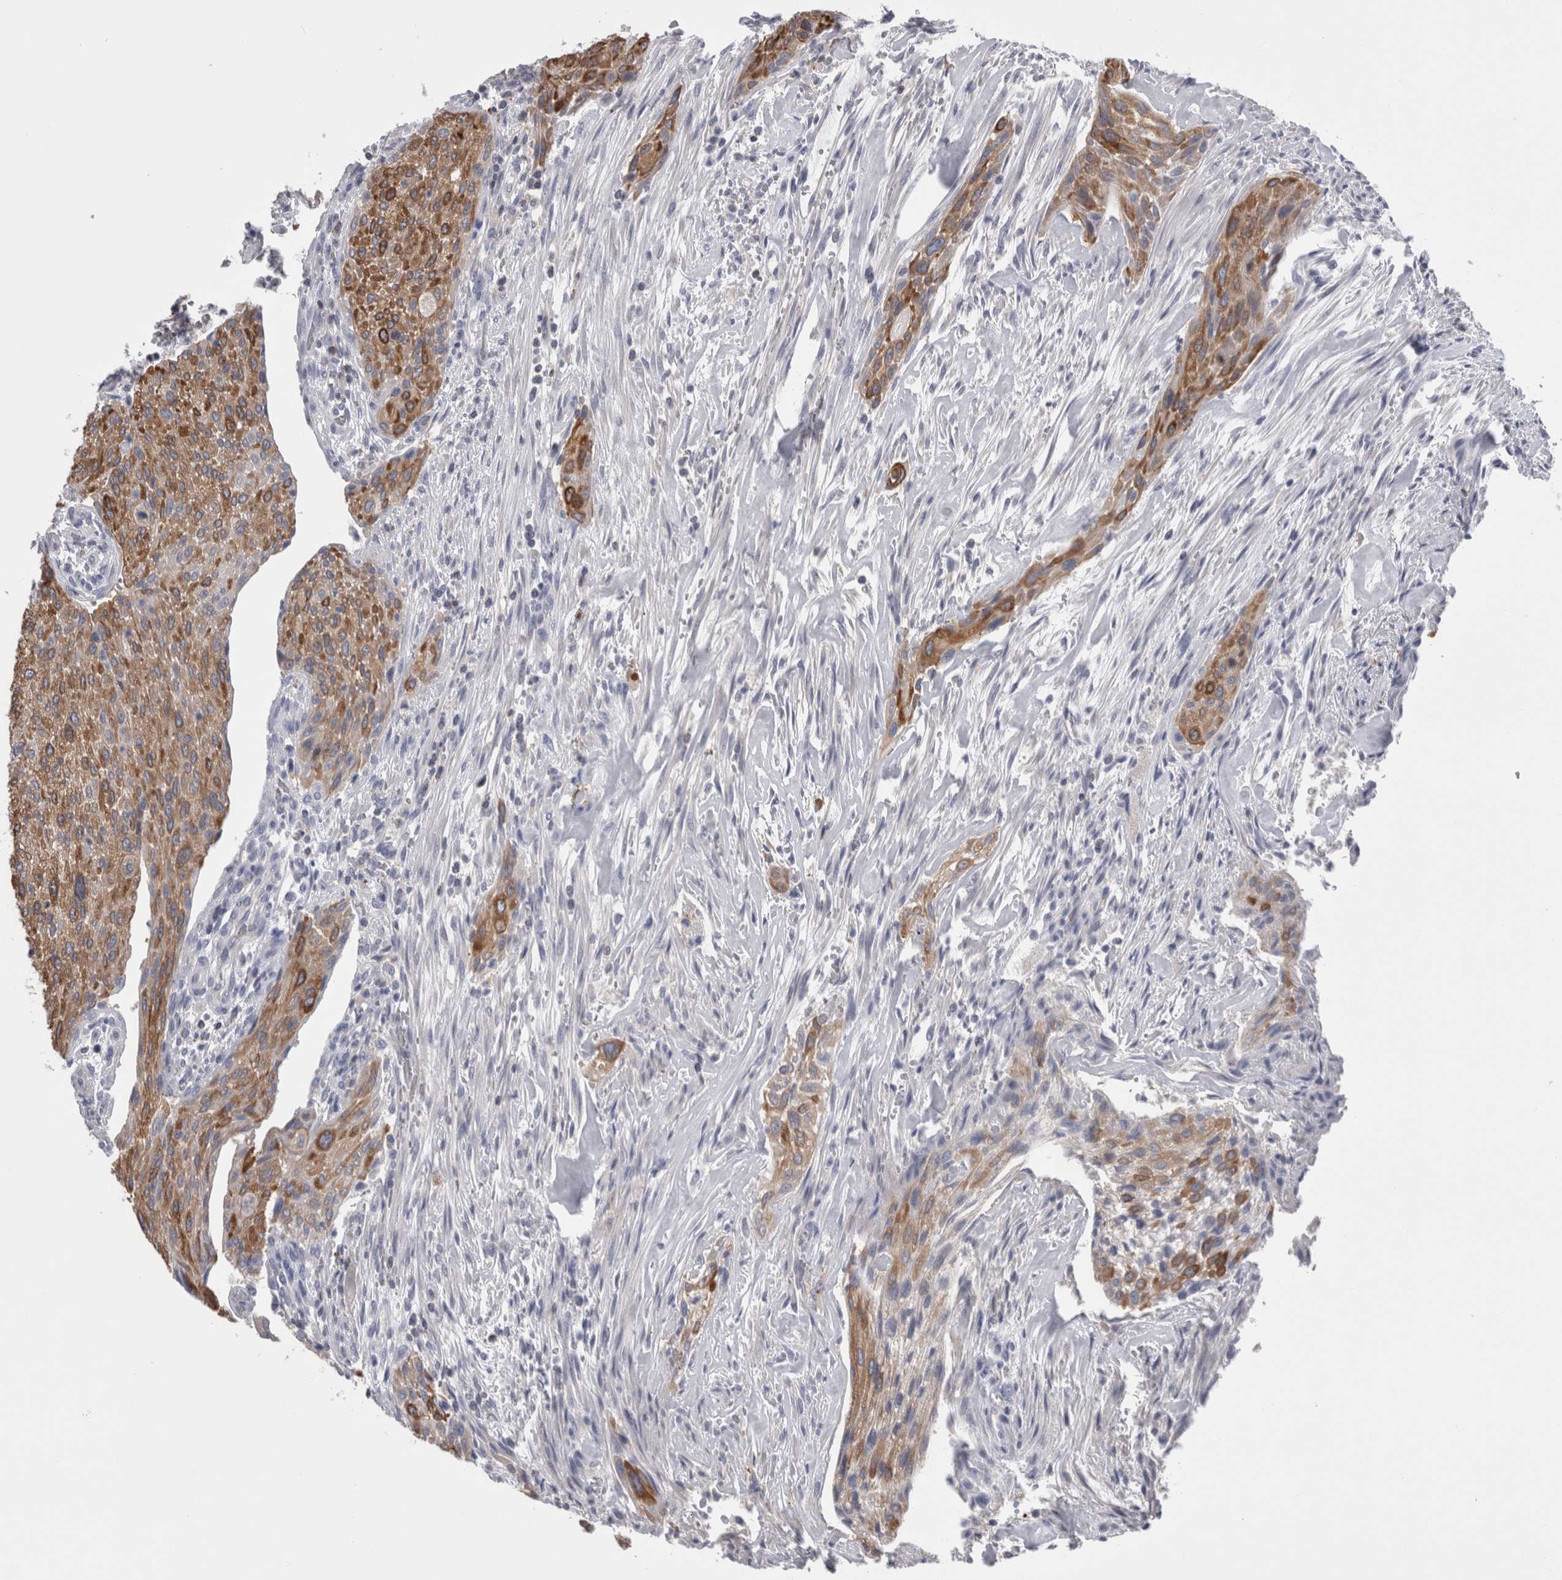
{"staining": {"intensity": "moderate", "quantity": ">75%", "location": "cytoplasmic/membranous"}, "tissue": "urothelial cancer", "cell_type": "Tumor cells", "image_type": "cancer", "snomed": [{"axis": "morphology", "description": "Urothelial carcinoma, Low grade"}, {"axis": "morphology", "description": "Urothelial carcinoma, High grade"}, {"axis": "topography", "description": "Urinary bladder"}], "caption": "IHC of low-grade urothelial carcinoma exhibits medium levels of moderate cytoplasmic/membranous staining in about >75% of tumor cells.", "gene": "DCTN6", "patient": {"sex": "male", "age": 35}}